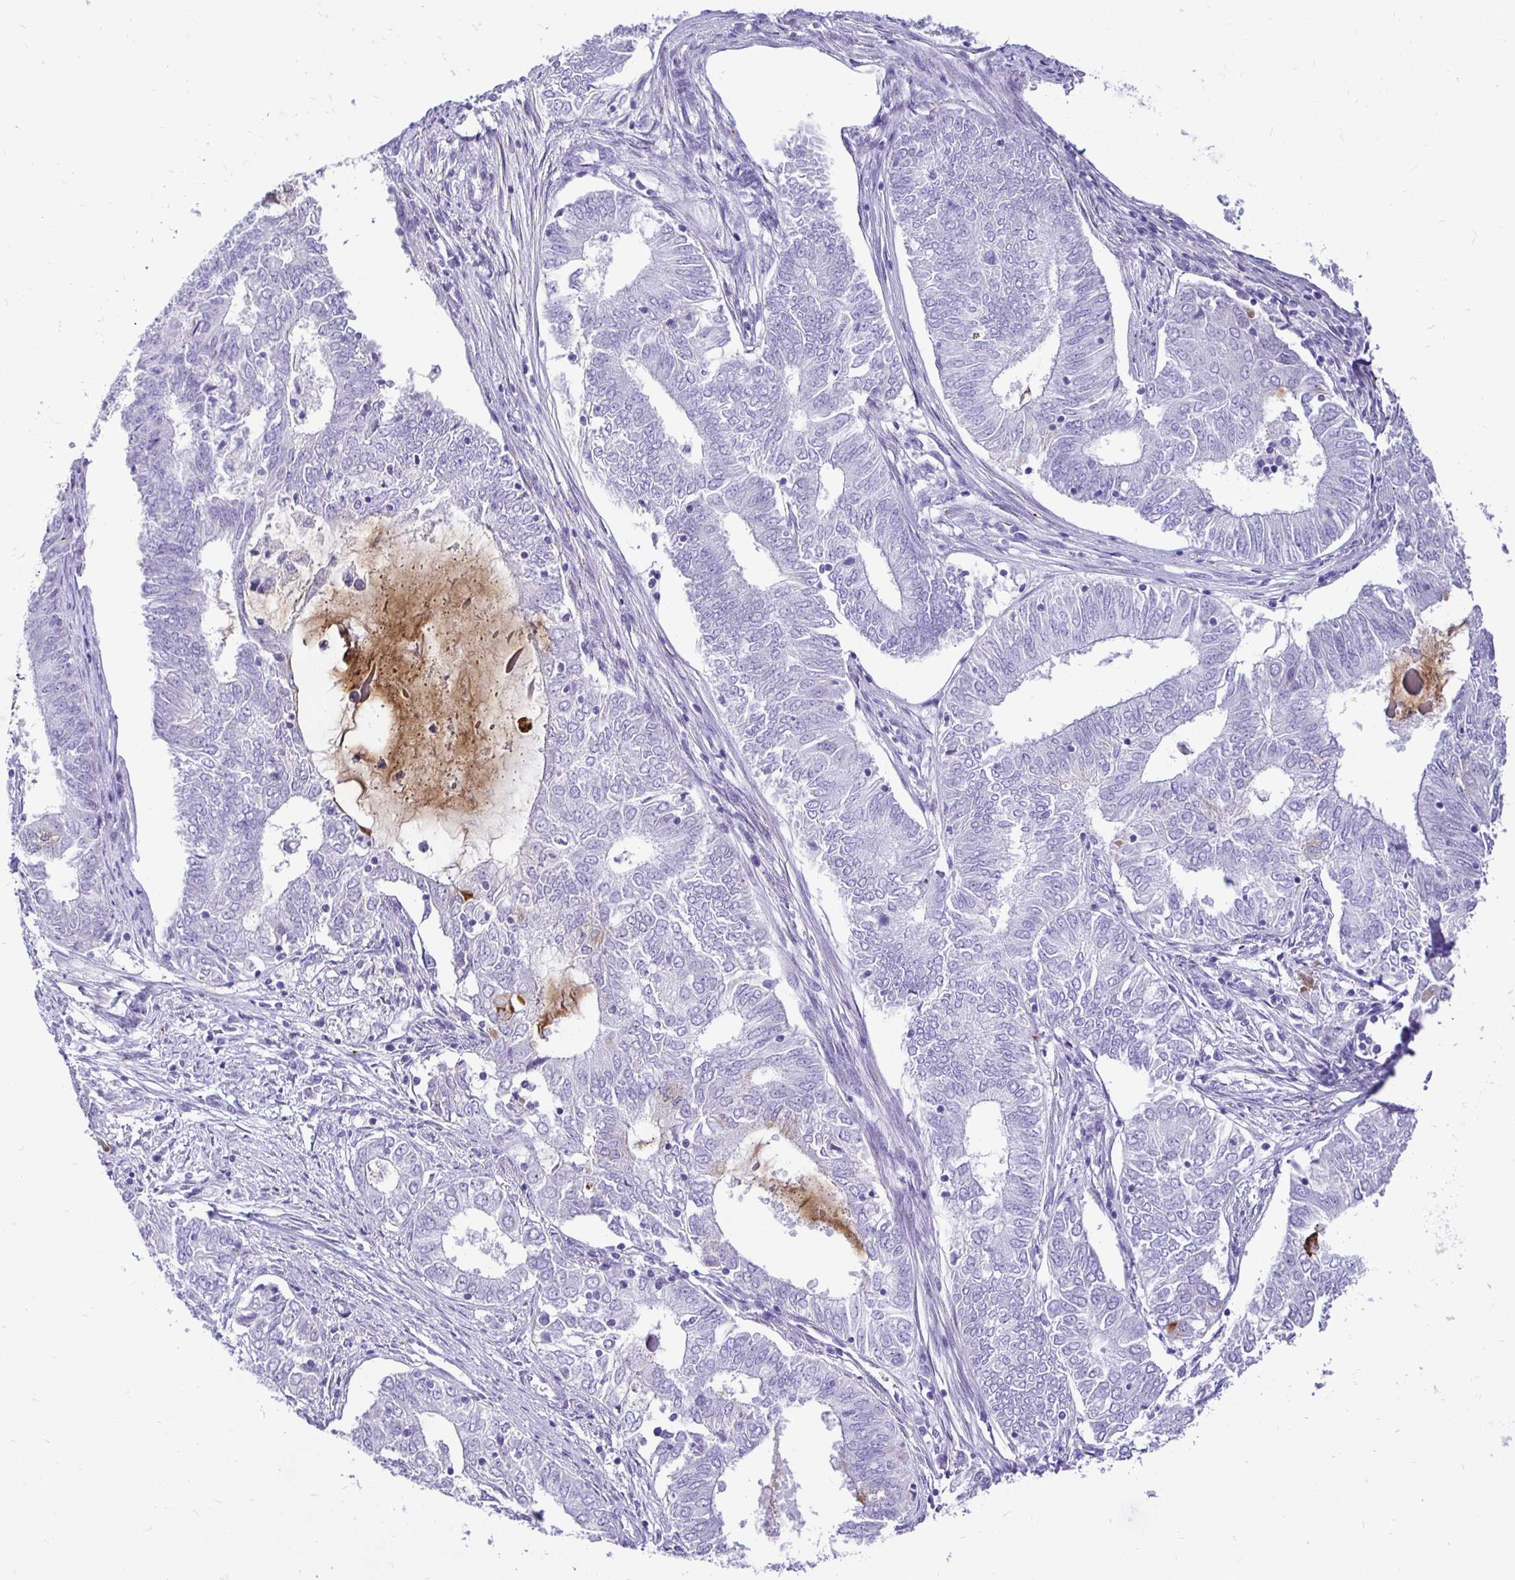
{"staining": {"intensity": "negative", "quantity": "none", "location": "none"}, "tissue": "endometrial cancer", "cell_type": "Tumor cells", "image_type": "cancer", "snomed": [{"axis": "morphology", "description": "Adenocarcinoma, NOS"}, {"axis": "topography", "description": "Endometrium"}], "caption": "DAB (3,3'-diaminobenzidine) immunohistochemical staining of endometrial adenocarcinoma displays no significant positivity in tumor cells.", "gene": "TAF1D", "patient": {"sex": "female", "age": 62}}